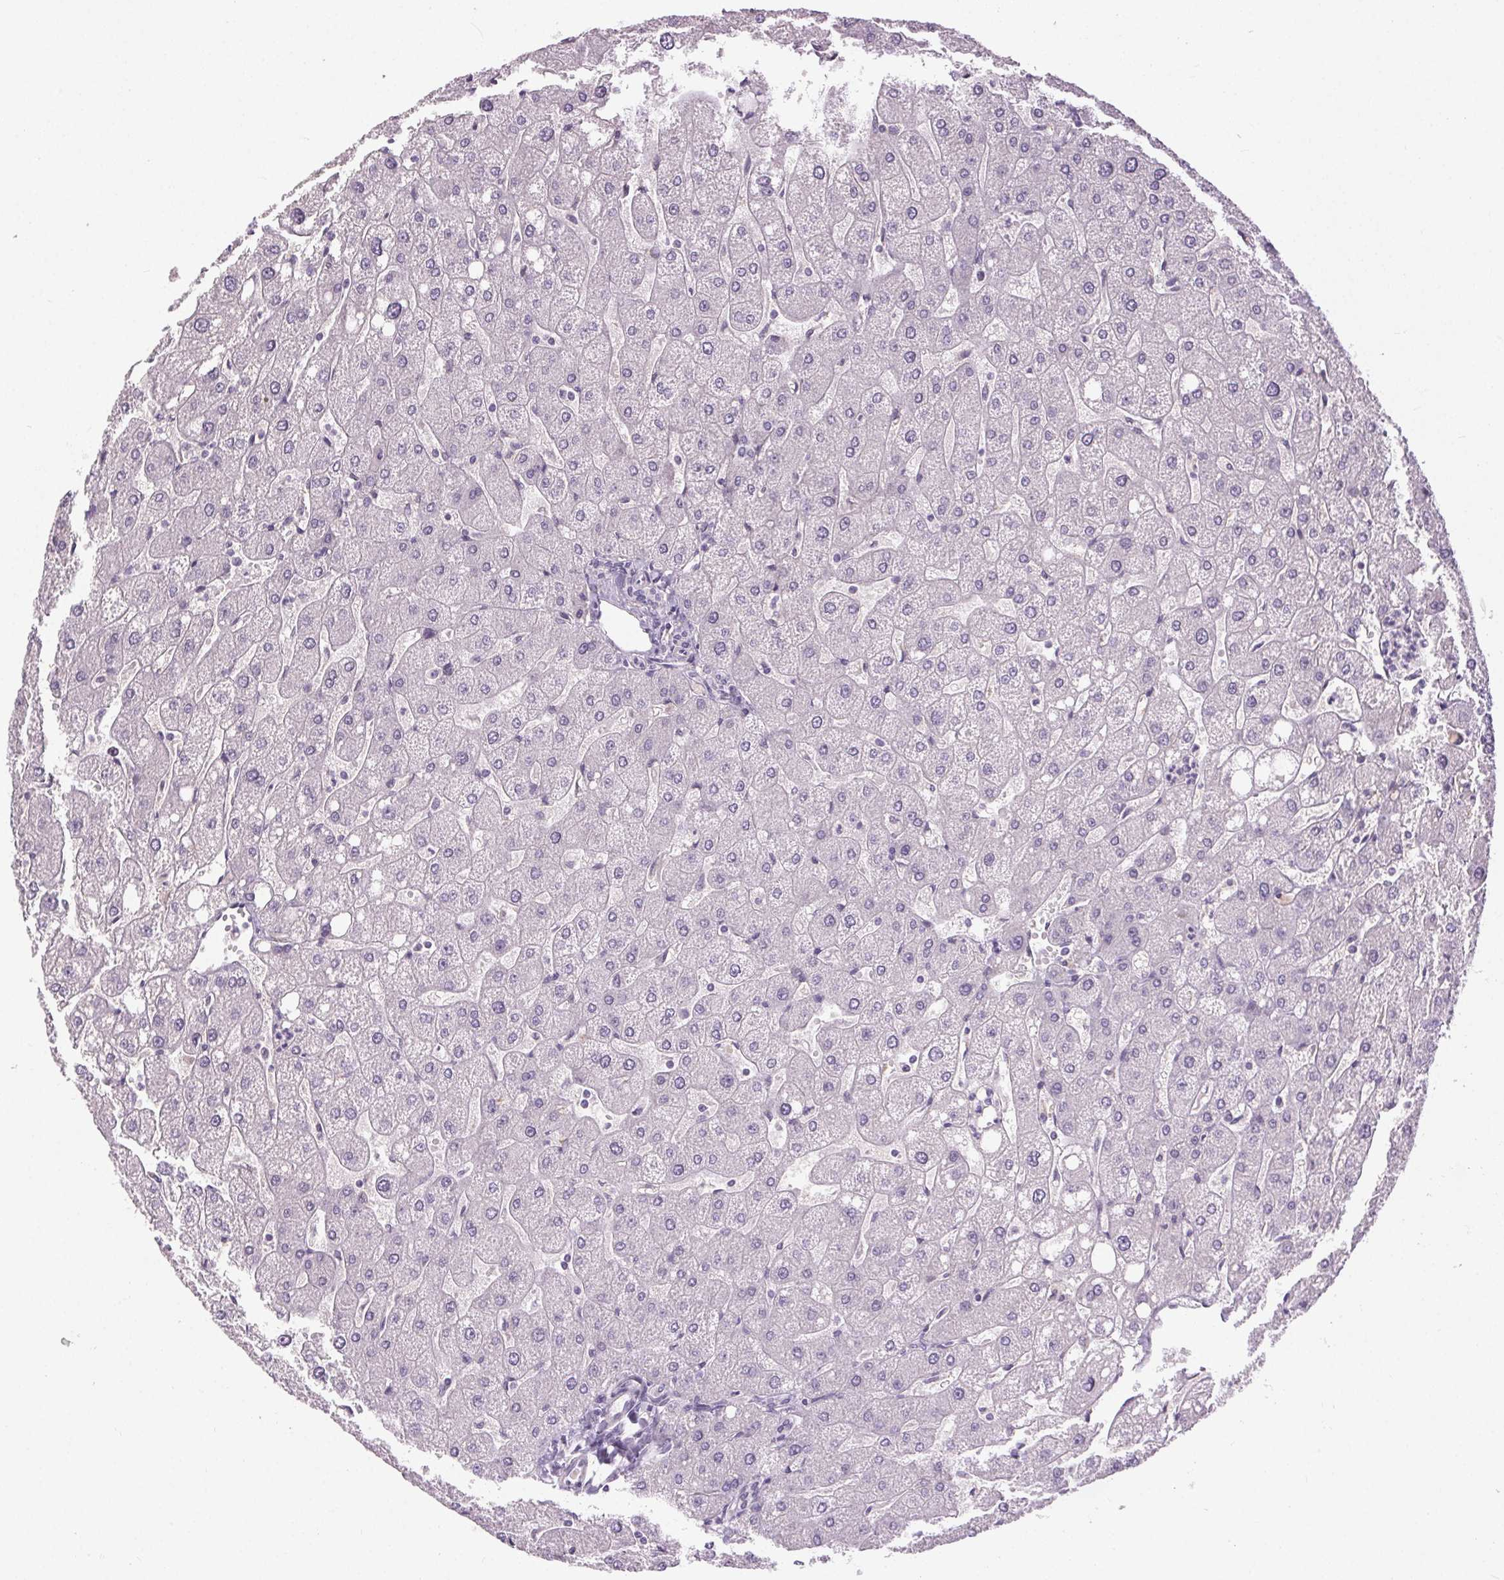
{"staining": {"intensity": "negative", "quantity": "none", "location": "none"}, "tissue": "liver", "cell_type": "Cholangiocytes", "image_type": "normal", "snomed": [{"axis": "morphology", "description": "Normal tissue, NOS"}, {"axis": "topography", "description": "Liver"}], "caption": "High power microscopy micrograph of an immunohistochemistry (IHC) micrograph of normal liver, revealing no significant expression in cholangiocytes.", "gene": "FAM168A", "patient": {"sex": "male", "age": 67}}